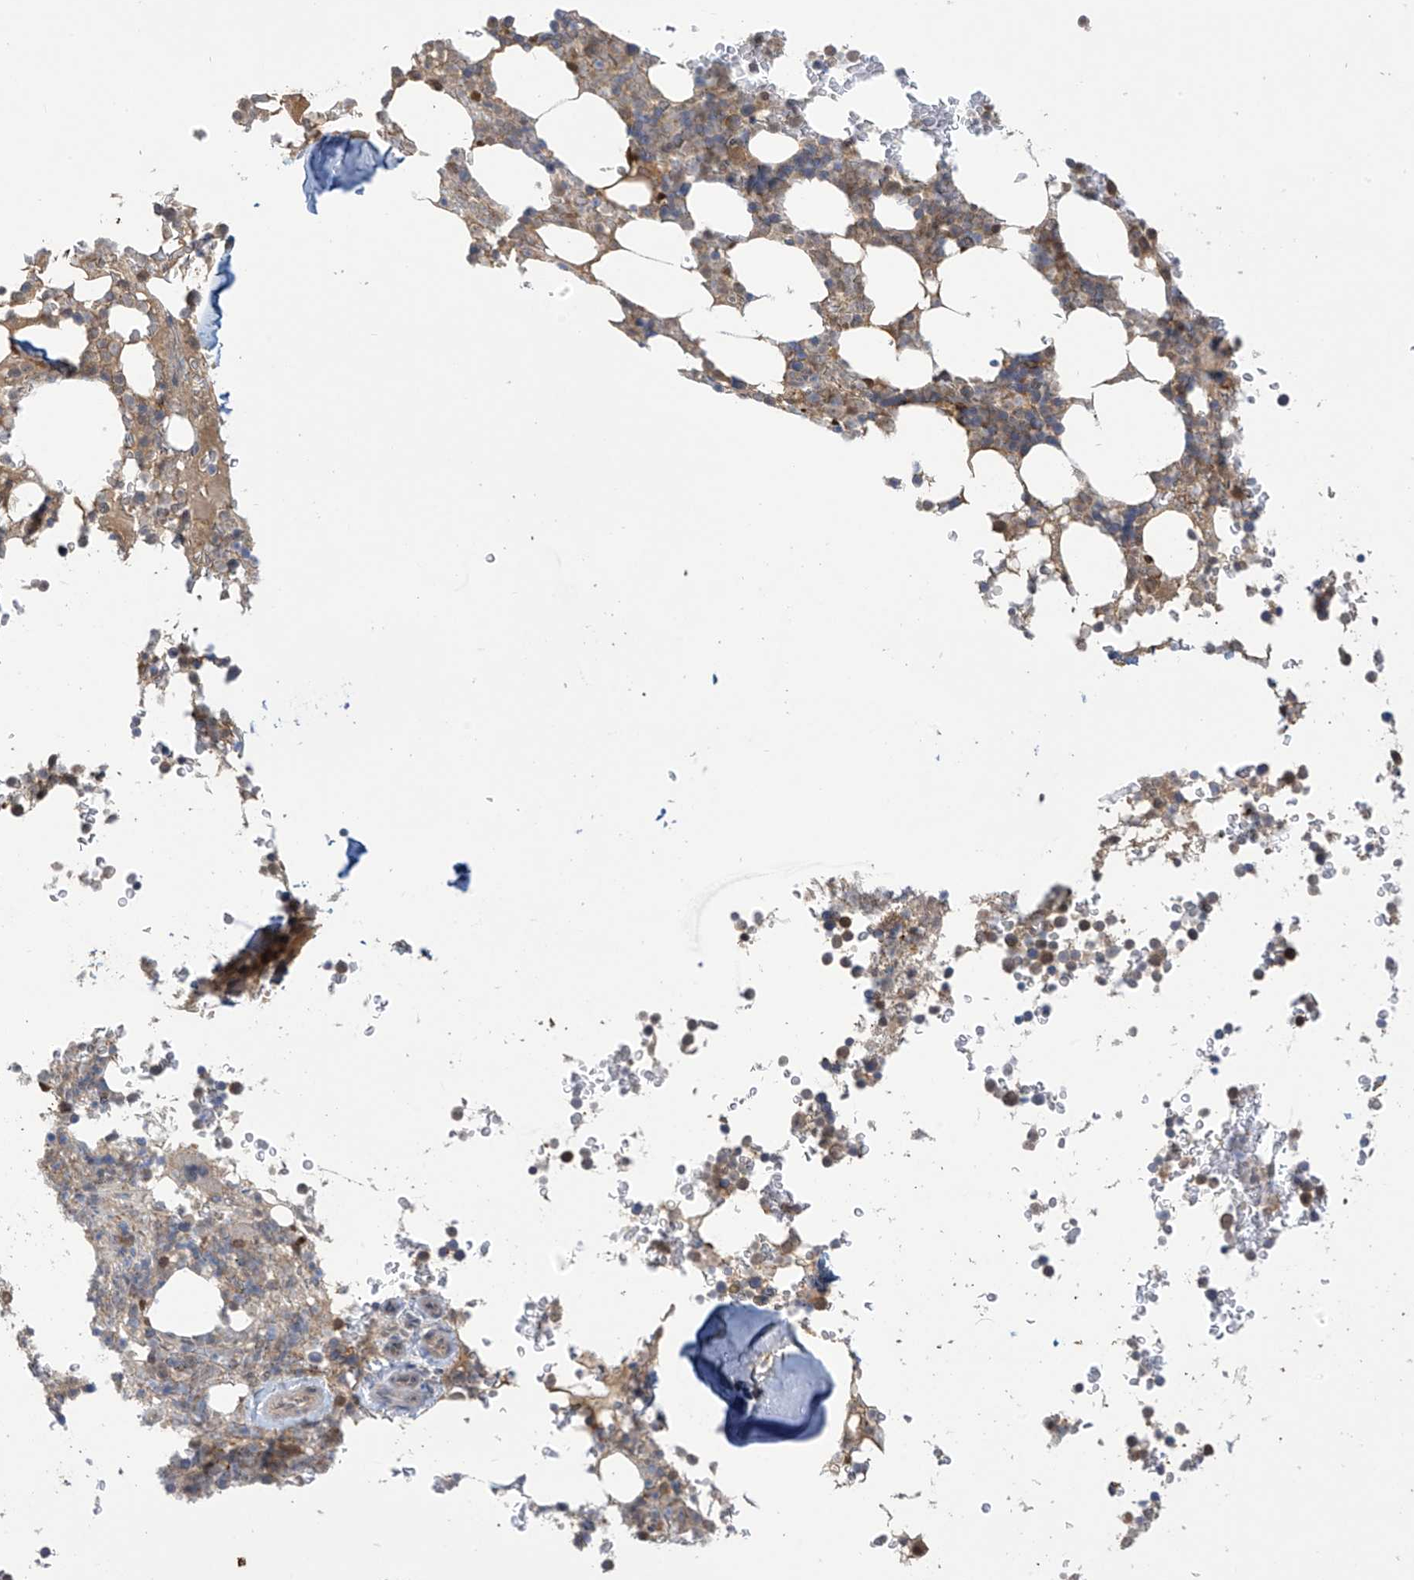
{"staining": {"intensity": "moderate", "quantity": "<25%", "location": "cytoplasmic/membranous"}, "tissue": "bone marrow", "cell_type": "Hematopoietic cells", "image_type": "normal", "snomed": [{"axis": "morphology", "description": "Normal tissue, NOS"}, {"axis": "topography", "description": "Bone marrow"}], "caption": "Protein analysis of unremarkable bone marrow displays moderate cytoplasmic/membranous expression in approximately <25% of hematopoietic cells. The protein of interest is stained brown, and the nuclei are stained in blue (DAB (3,3'-diaminobenzidine) IHC with brightfield microscopy, high magnification).", "gene": "IDH1", "patient": {"sex": "male", "age": 58}}